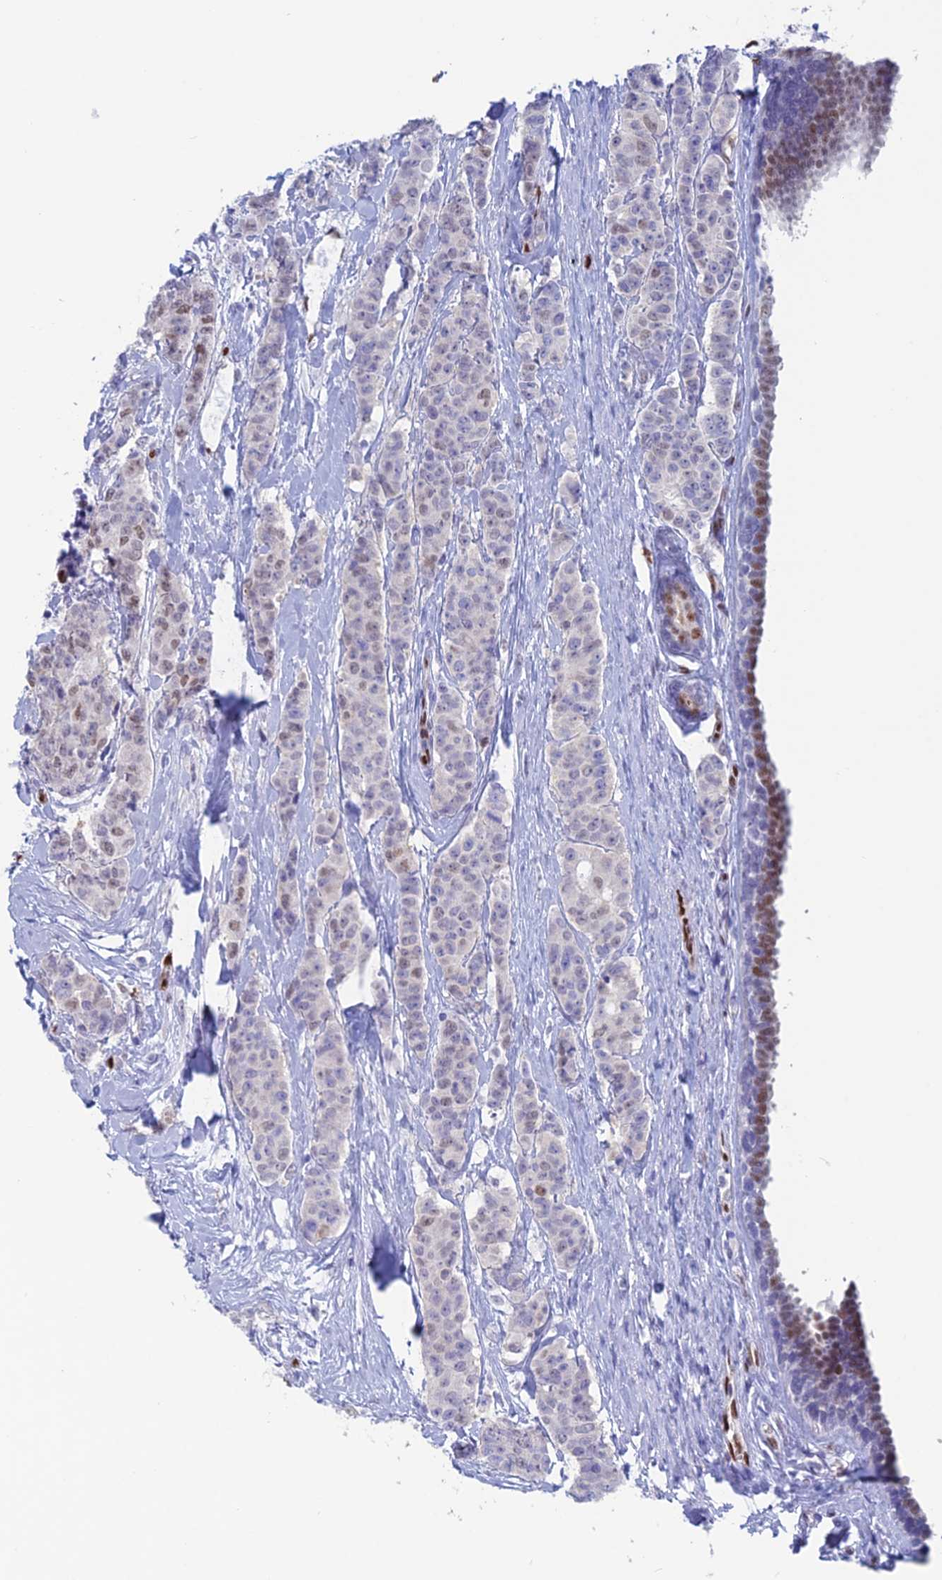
{"staining": {"intensity": "weak", "quantity": "<25%", "location": "nuclear"}, "tissue": "breast cancer", "cell_type": "Tumor cells", "image_type": "cancer", "snomed": [{"axis": "morphology", "description": "Duct carcinoma"}, {"axis": "topography", "description": "Breast"}], "caption": "An image of breast cancer stained for a protein shows no brown staining in tumor cells.", "gene": "NOL4L", "patient": {"sex": "female", "age": 40}}